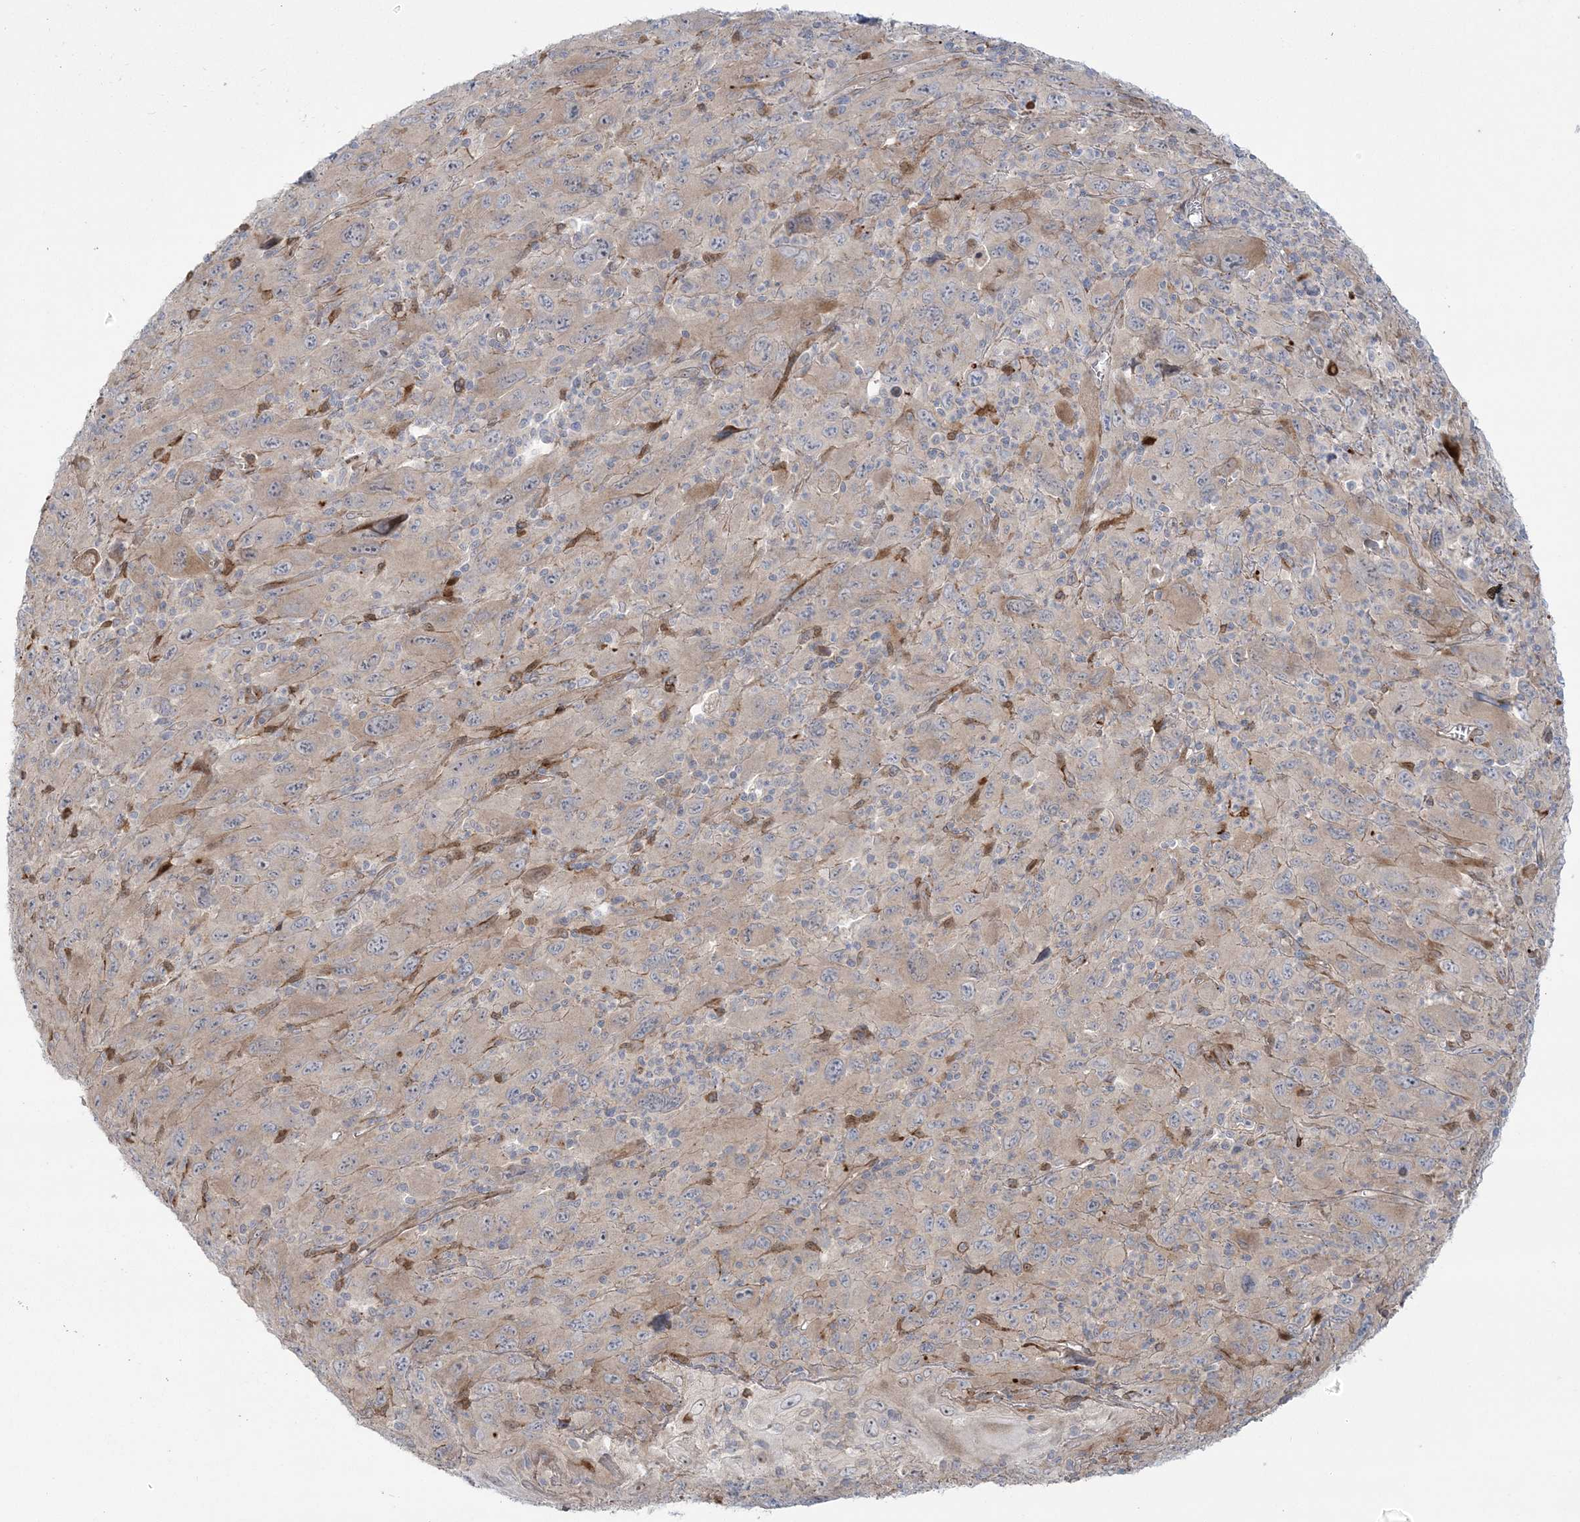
{"staining": {"intensity": "moderate", "quantity": "<25%", "location": "cytoplasmic/membranous"}, "tissue": "melanoma", "cell_type": "Tumor cells", "image_type": "cancer", "snomed": [{"axis": "morphology", "description": "Malignant melanoma, Metastatic site"}, {"axis": "topography", "description": "Skin"}], "caption": "The histopathology image displays immunohistochemical staining of melanoma. There is moderate cytoplasmic/membranous expression is appreciated in approximately <25% of tumor cells. The protein of interest is stained brown, and the nuclei are stained in blue (DAB (3,3'-diaminobenzidine) IHC with brightfield microscopy, high magnification).", "gene": "NUDT9", "patient": {"sex": "female", "age": 56}}